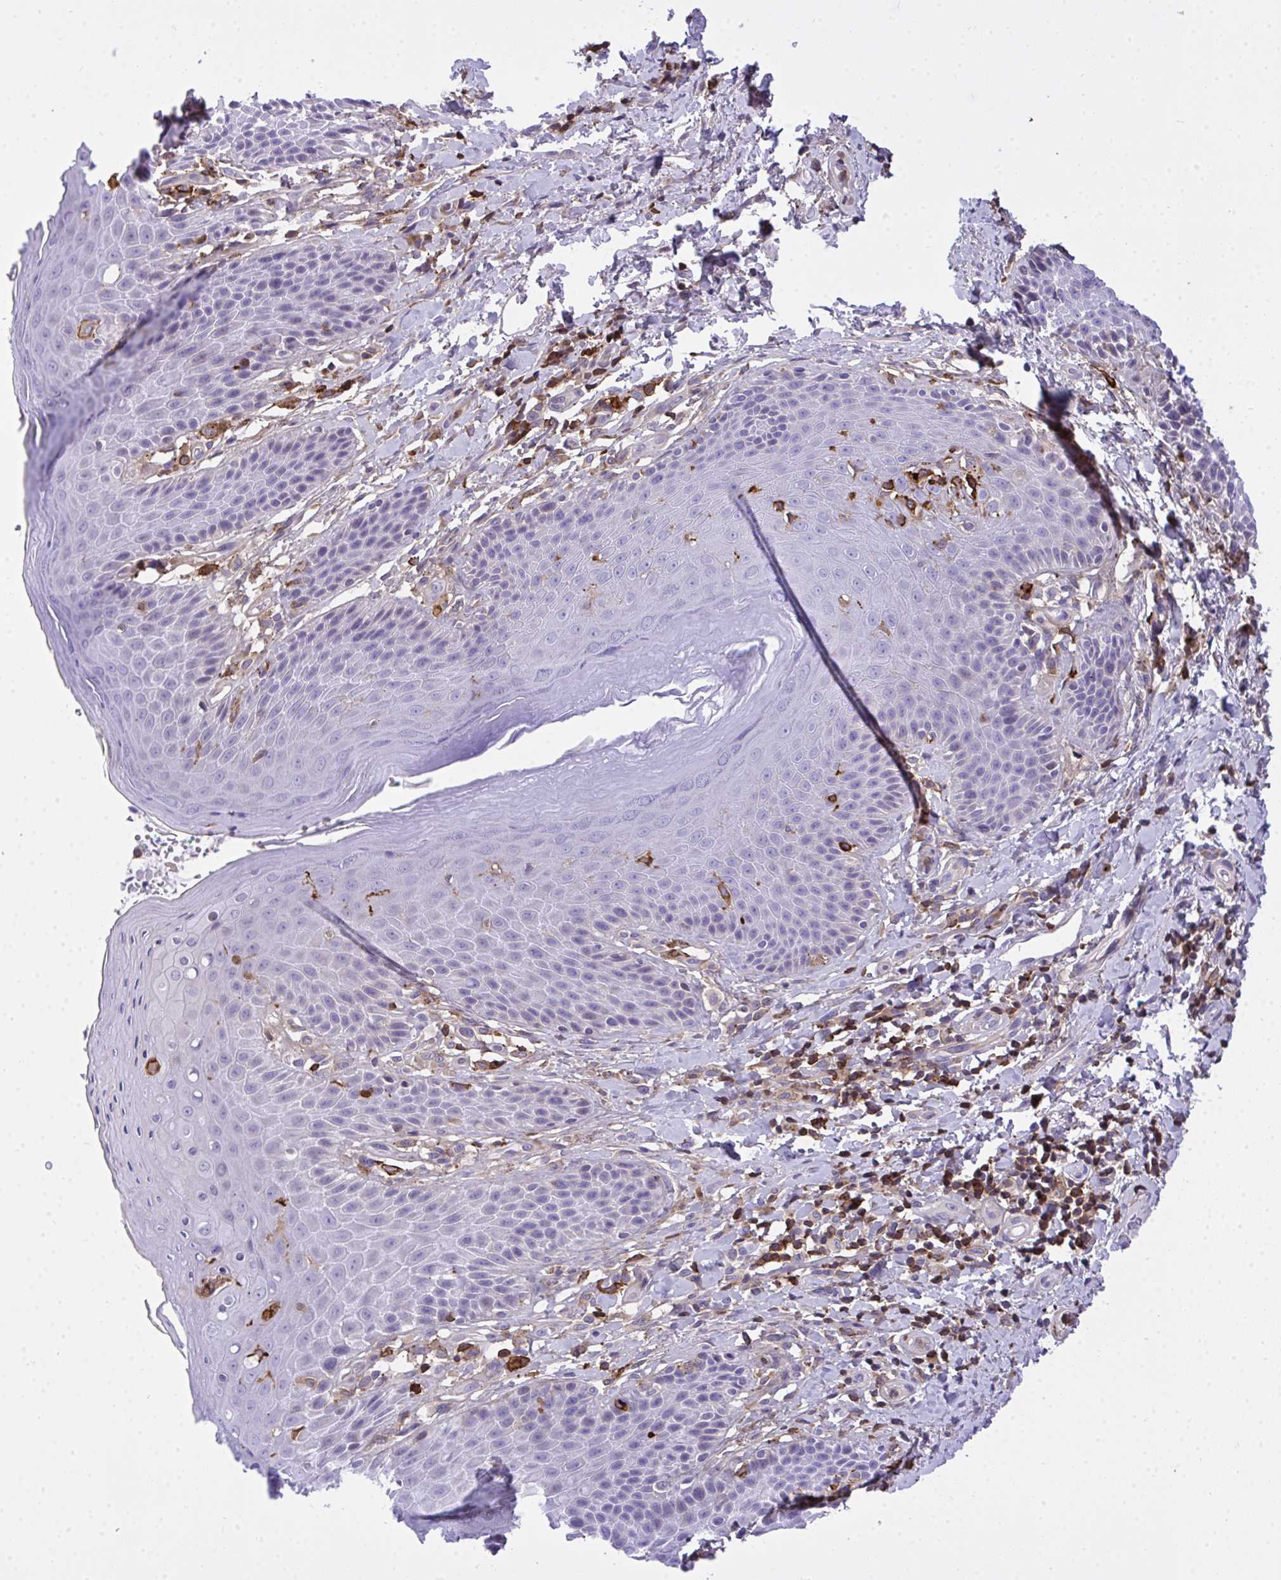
{"staining": {"intensity": "negative", "quantity": "none", "location": "none"}, "tissue": "skin", "cell_type": "Epidermal cells", "image_type": "normal", "snomed": [{"axis": "morphology", "description": "Normal tissue, NOS"}, {"axis": "topography", "description": "Anal"}, {"axis": "topography", "description": "Peripheral nerve tissue"}], "caption": "A high-resolution photomicrograph shows immunohistochemistry staining of benign skin, which shows no significant staining in epidermal cells.", "gene": "AP5M1", "patient": {"sex": "male", "age": 51}}